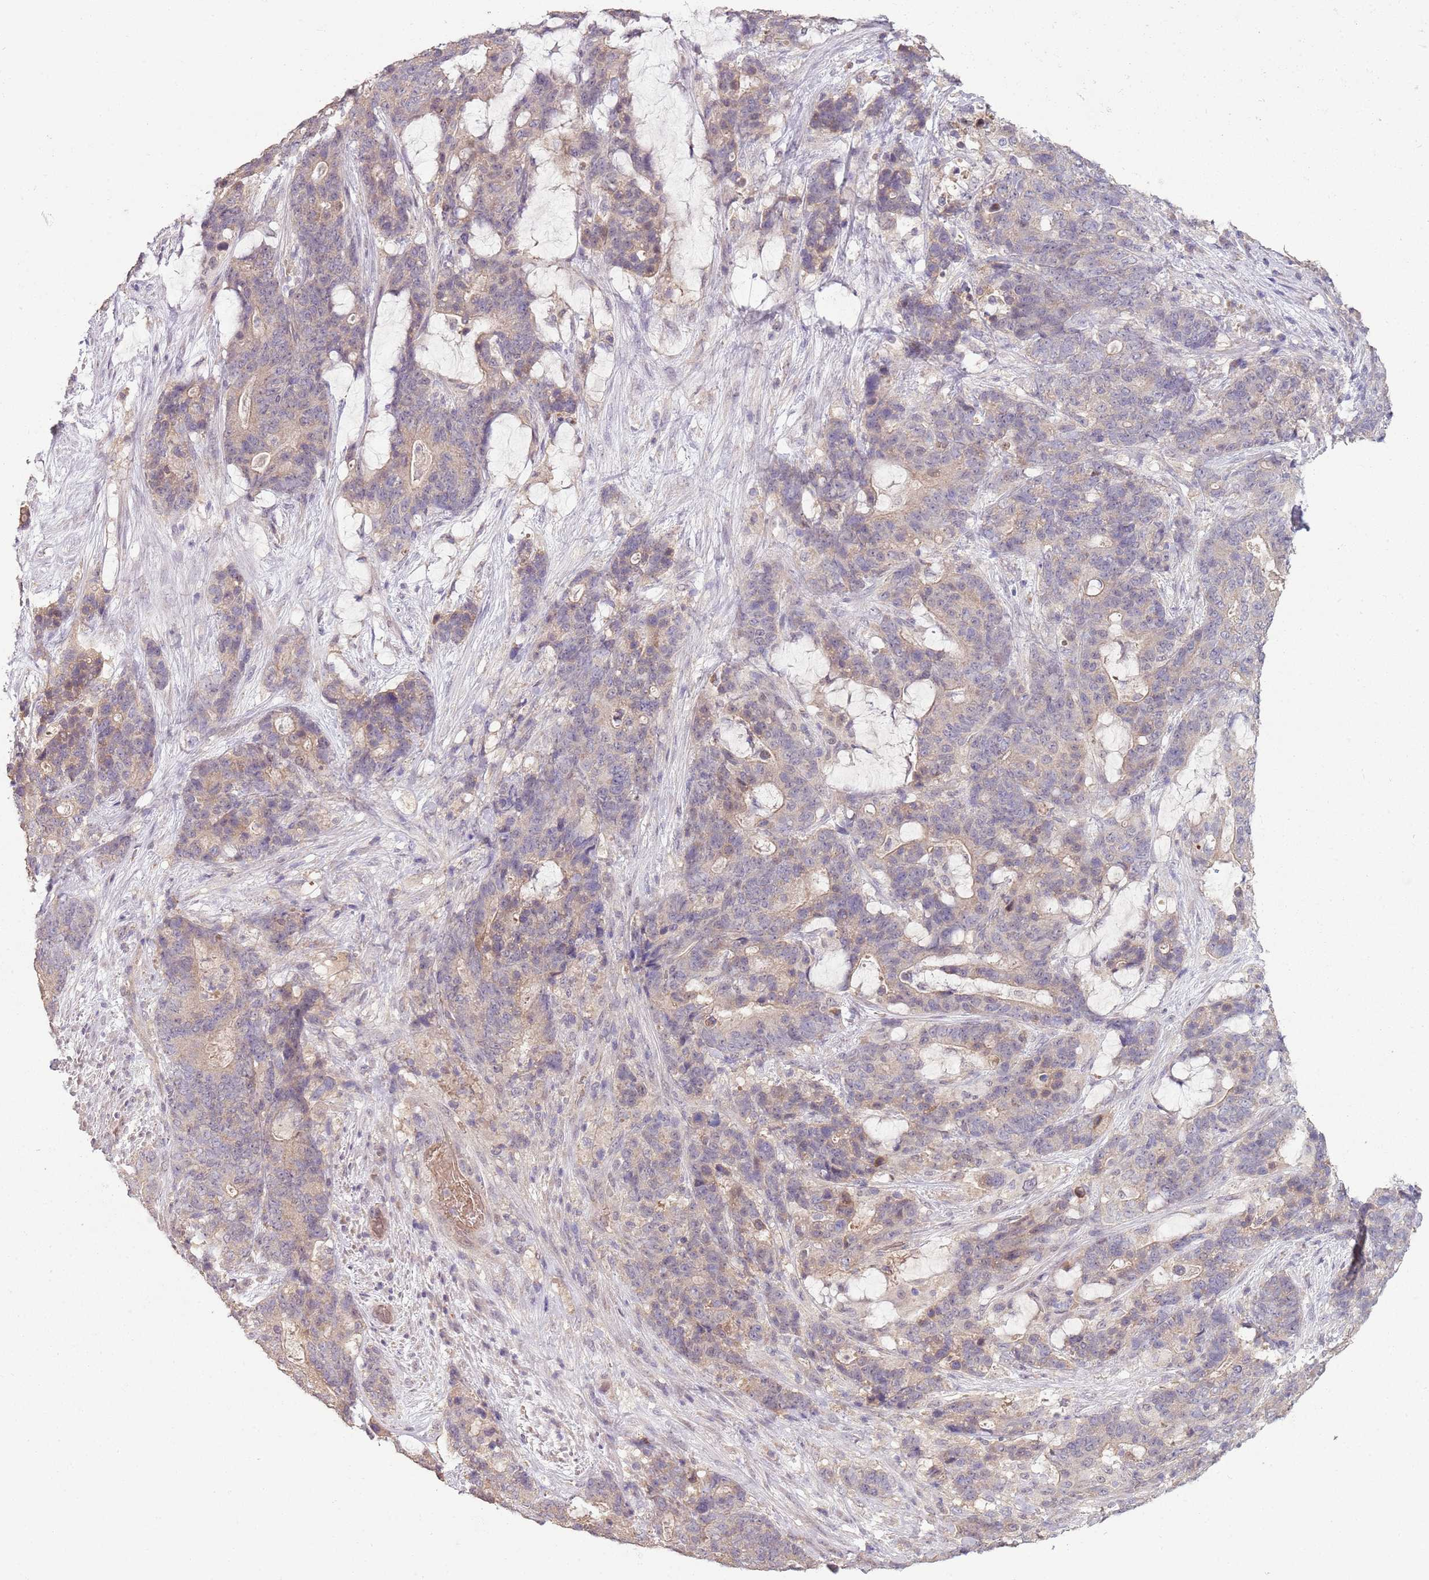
{"staining": {"intensity": "negative", "quantity": "none", "location": "none"}, "tissue": "stomach cancer", "cell_type": "Tumor cells", "image_type": "cancer", "snomed": [{"axis": "morphology", "description": "Normal tissue, NOS"}, {"axis": "morphology", "description": "Adenocarcinoma, NOS"}, {"axis": "topography", "description": "Stomach"}], "caption": "DAB immunohistochemical staining of human stomach adenocarcinoma exhibits no significant expression in tumor cells. (Brightfield microscopy of DAB (3,3'-diaminobenzidine) immunohistochemistry (IHC) at high magnification).", "gene": "TEKT4", "patient": {"sex": "female", "age": 64}}